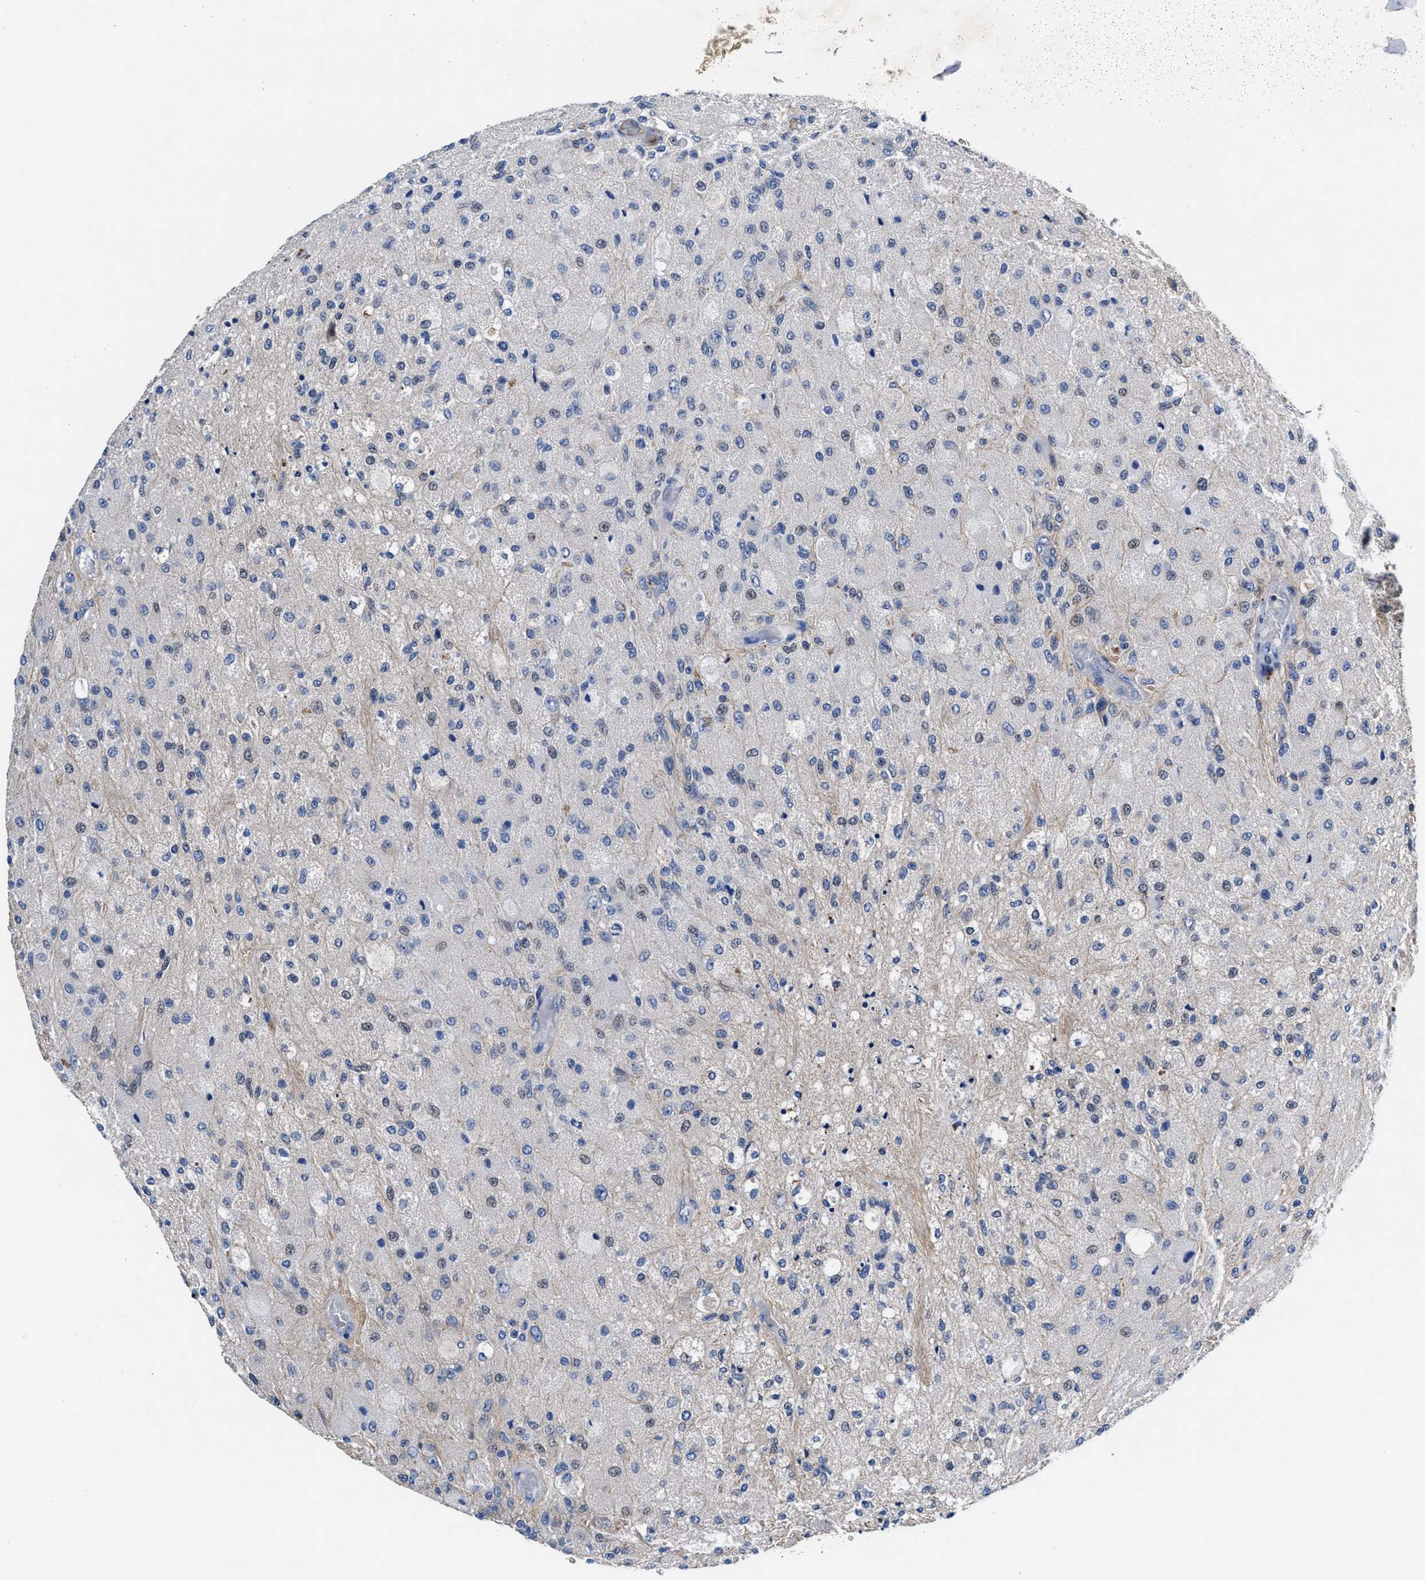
{"staining": {"intensity": "negative", "quantity": "none", "location": "none"}, "tissue": "glioma", "cell_type": "Tumor cells", "image_type": "cancer", "snomed": [{"axis": "morphology", "description": "Normal tissue, NOS"}, {"axis": "morphology", "description": "Glioma, malignant, High grade"}, {"axis": "topography", "description": "Cerebral cortex"}], "caption": "The micrograph demonstrates no staining of tumor cells in glioma.", "gene": "DHRS13", "patient": {"sex": "male", "age": 77}}